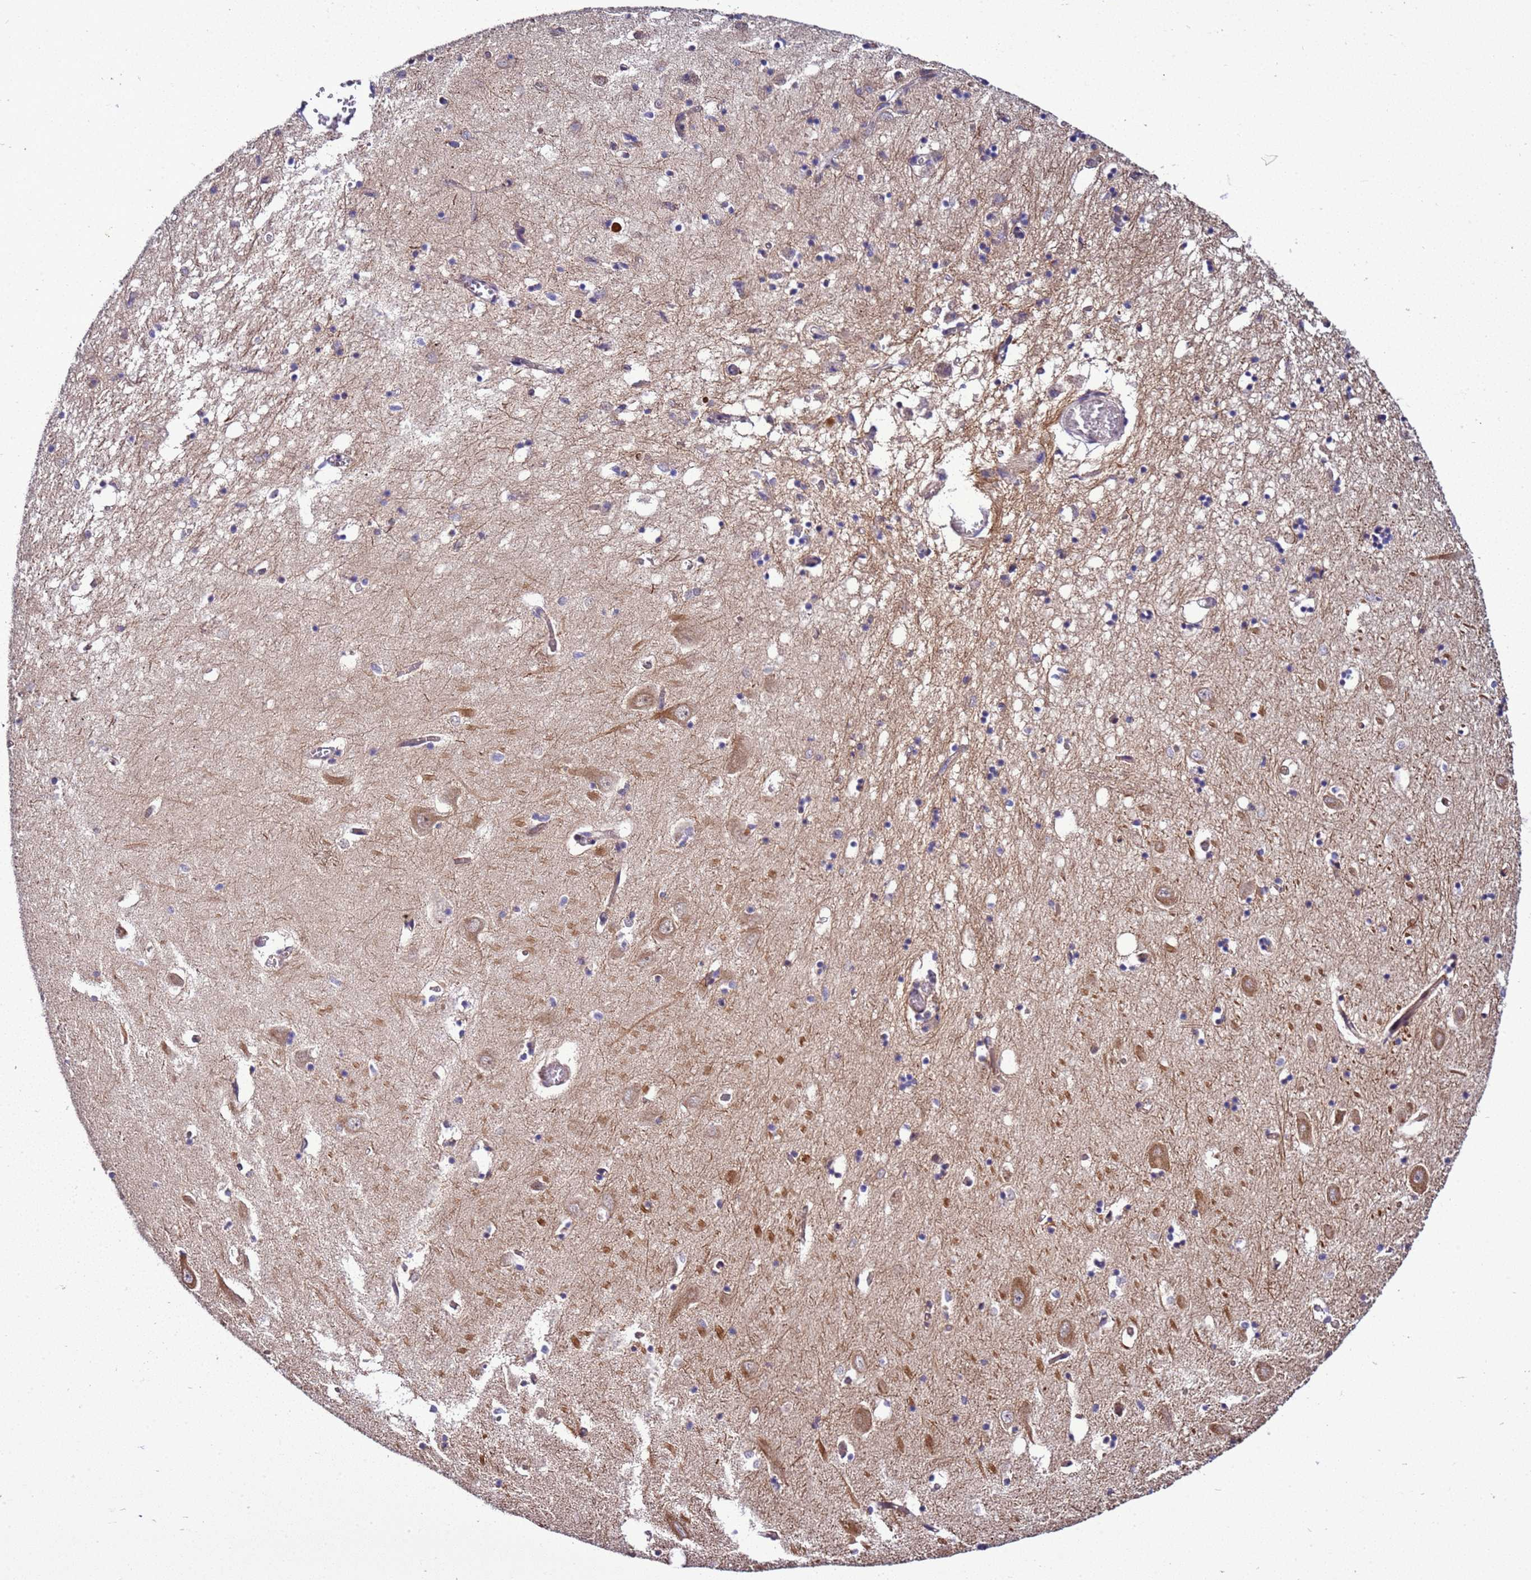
{"staining": {"intensity": "negative", "quantity": "none", "location": "none"}, "tissue": "hippocampus", "cell_type": "Glial cells", "image_type": "normal", "snomed": [{"axis": "morphology", "description": "Normal tissue, NOS"}, {"axis": "topography", "description": "Hippocampus"}], "caption": "The micrograph demonstrates no staining of glial cells in unremarkable hippocampus. (Brightfield microscopy of DAB immunohistochemistry at high magnification).", "gene": "GEN1", "patient": {"sex": "male", "age": 70}}